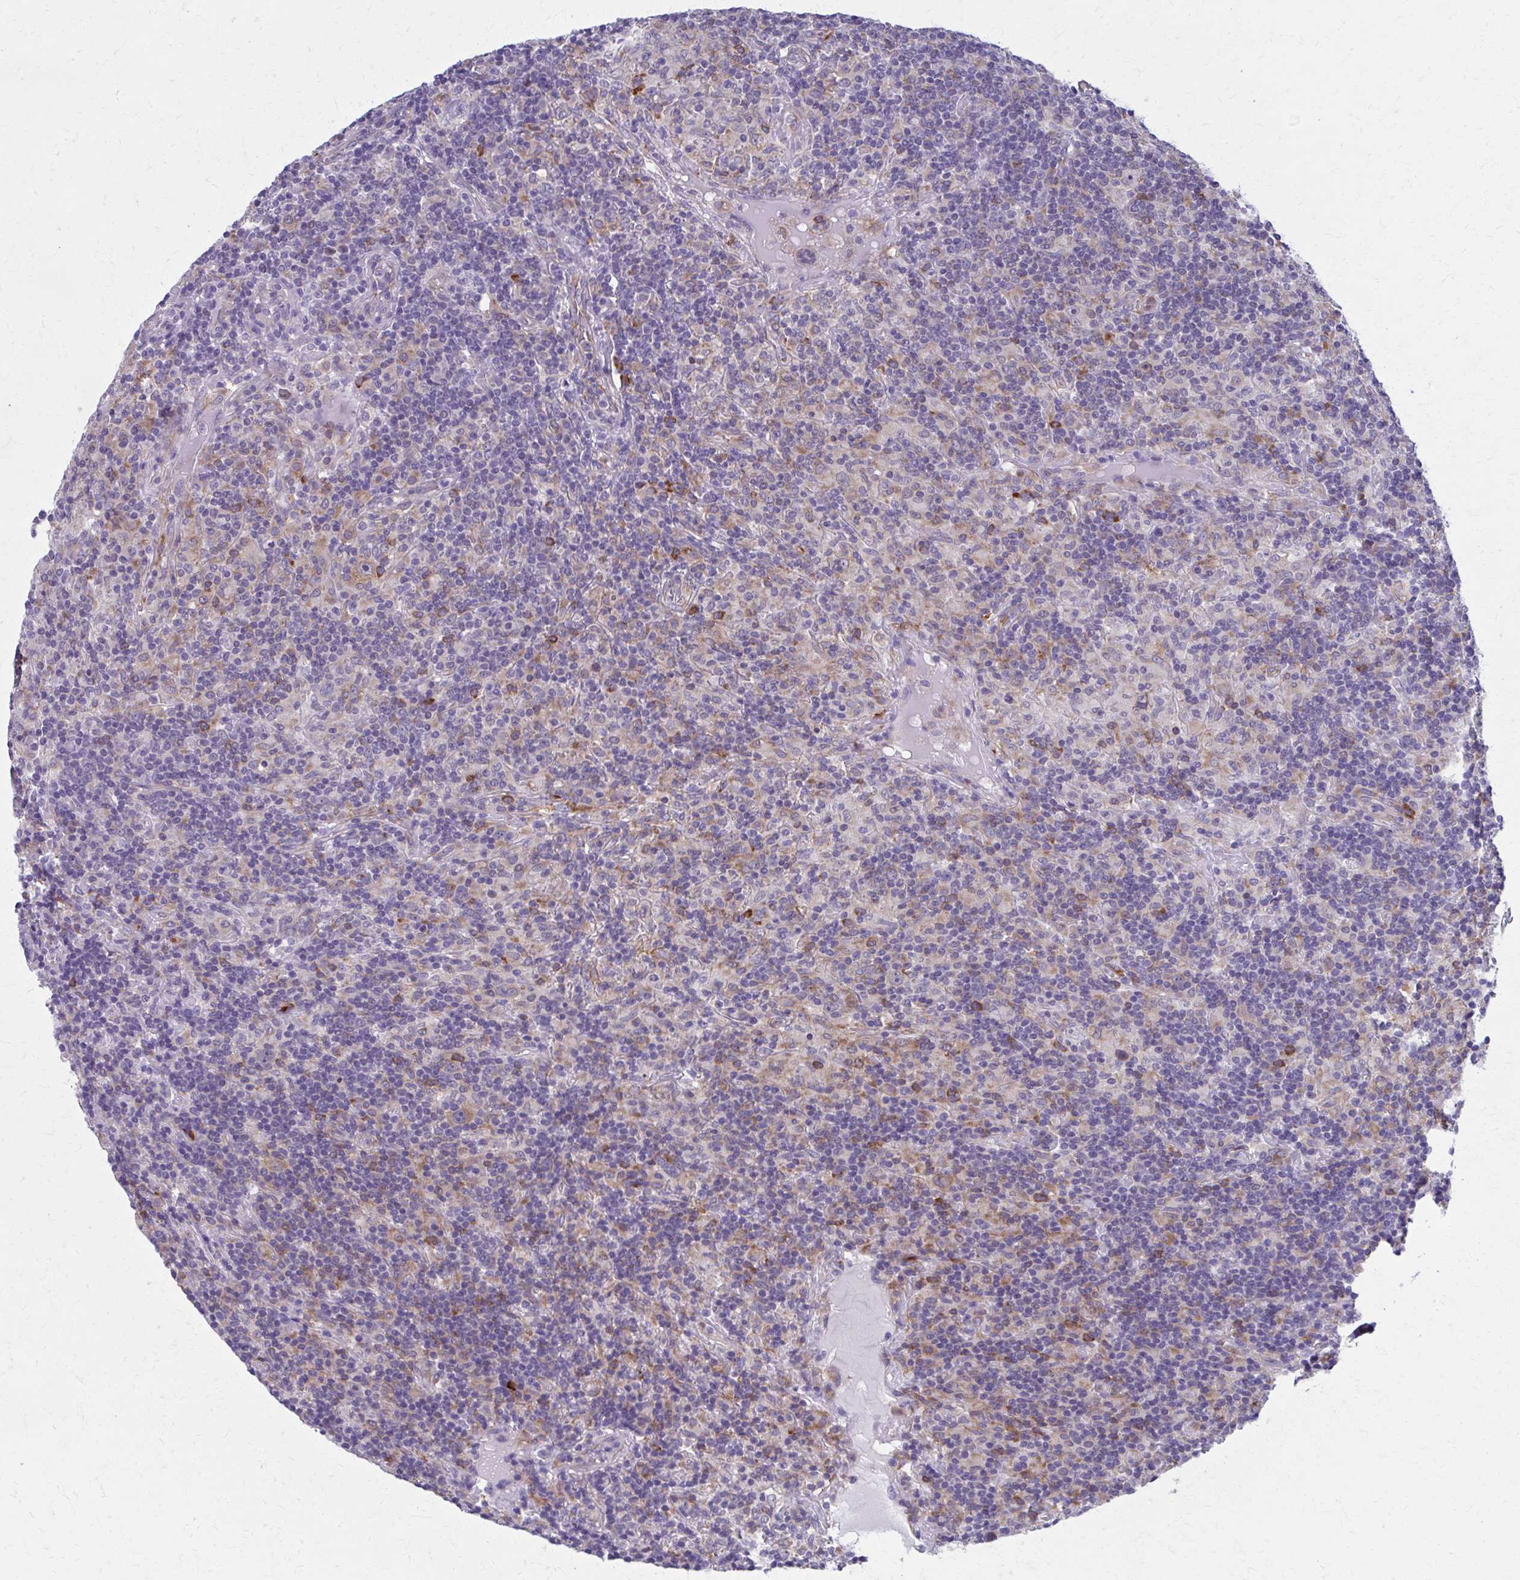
{"staining": {"intensity": "moderate", "quantity": "<25%", "location": "cytoplasmic/membranous"}, "tissue": "lymphoma", "cell_type": "Tumor cells", "image_type": "cancer", "snomed": [{"axis": "morphology", "description": "Hodgkin's disease, NOS"}, {"axis": "topography", "description": "Lymph node"}], "caption": "The micrograph demonstrates staining of Hodgkin's disease, revealing moderate cytoplasmic/membranous protein expression (brown color) within tumor cells.", "gene": "SPATS2L", "patient": {"sex": "male", "age": 70}}